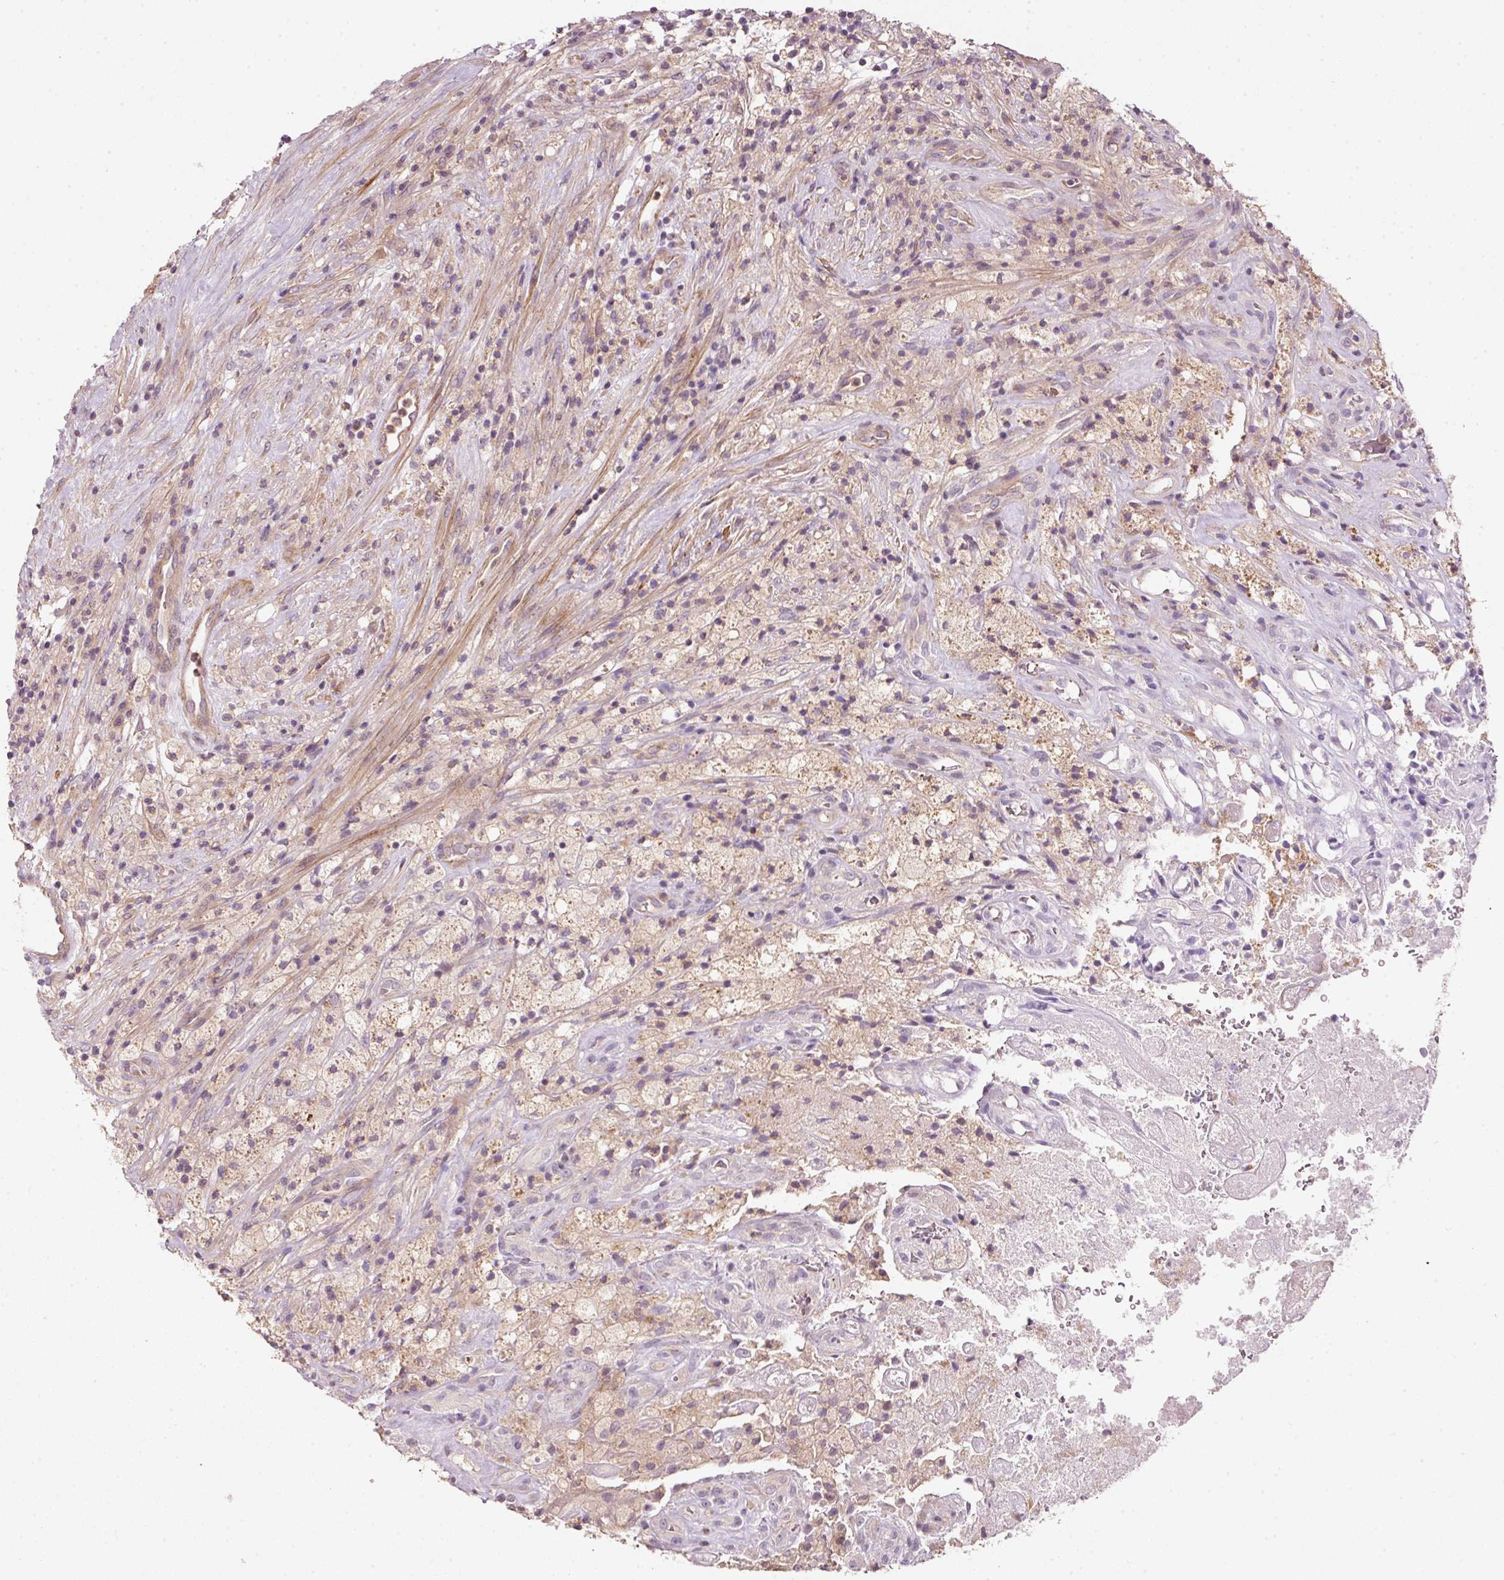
{"staining": {"intensity": "negative", "quantity": "none", "location": "none"}, "tissue": "glioma", "cell_type": "Tumor cells", "image_type": "cancer", "snomed": [{"axis": "morphology", "description": "Glioma, malignant, High grade"}, {"axis": "topography", "description": "Brain"}], "caption": "Tumor cells are negative for protein expression in human glioma. (IHC, brightfield microscopy, high magnification).", "gene": "TIRAP", "patient": {"sex": "male", "age": 69}}